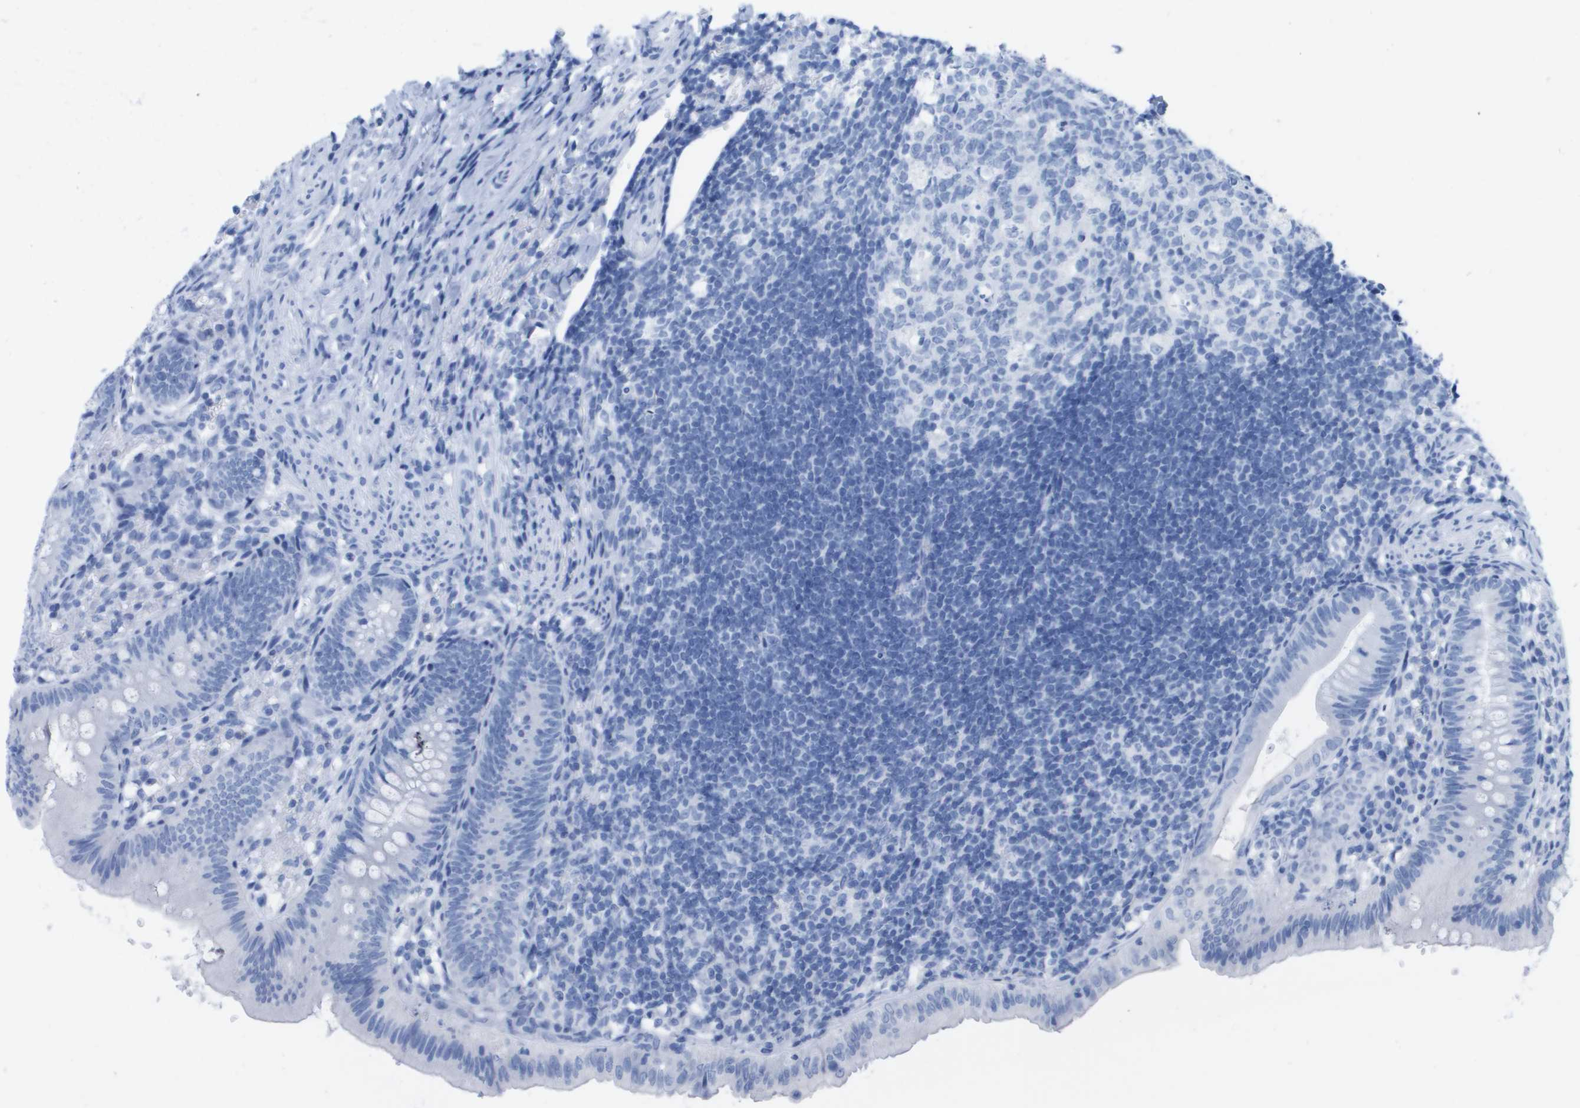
{"staining": {"intensity": "negative", "quantity": "none", "location": "none"}, "tissue": "appendix", "cell_type": "Glandular cells", "image_type": "normal", "snomed": [{"axis": "morphology", "description": "Normal tissue, NOS"}, {"axis": "topography", "description": "Appendix"}], "caption": "Appendix was stained to show a protein in brown. There is no significant expression in glandular cells. The staining was performed using DAB (3,3'-diaminobenzidine) to visualize the protein expression in brown, while the nuclei were stained in blue with hematoxylin (Magnification: 20x).", "gene": "KCNA3", "patient": {"sex": "male", "age": 1}}